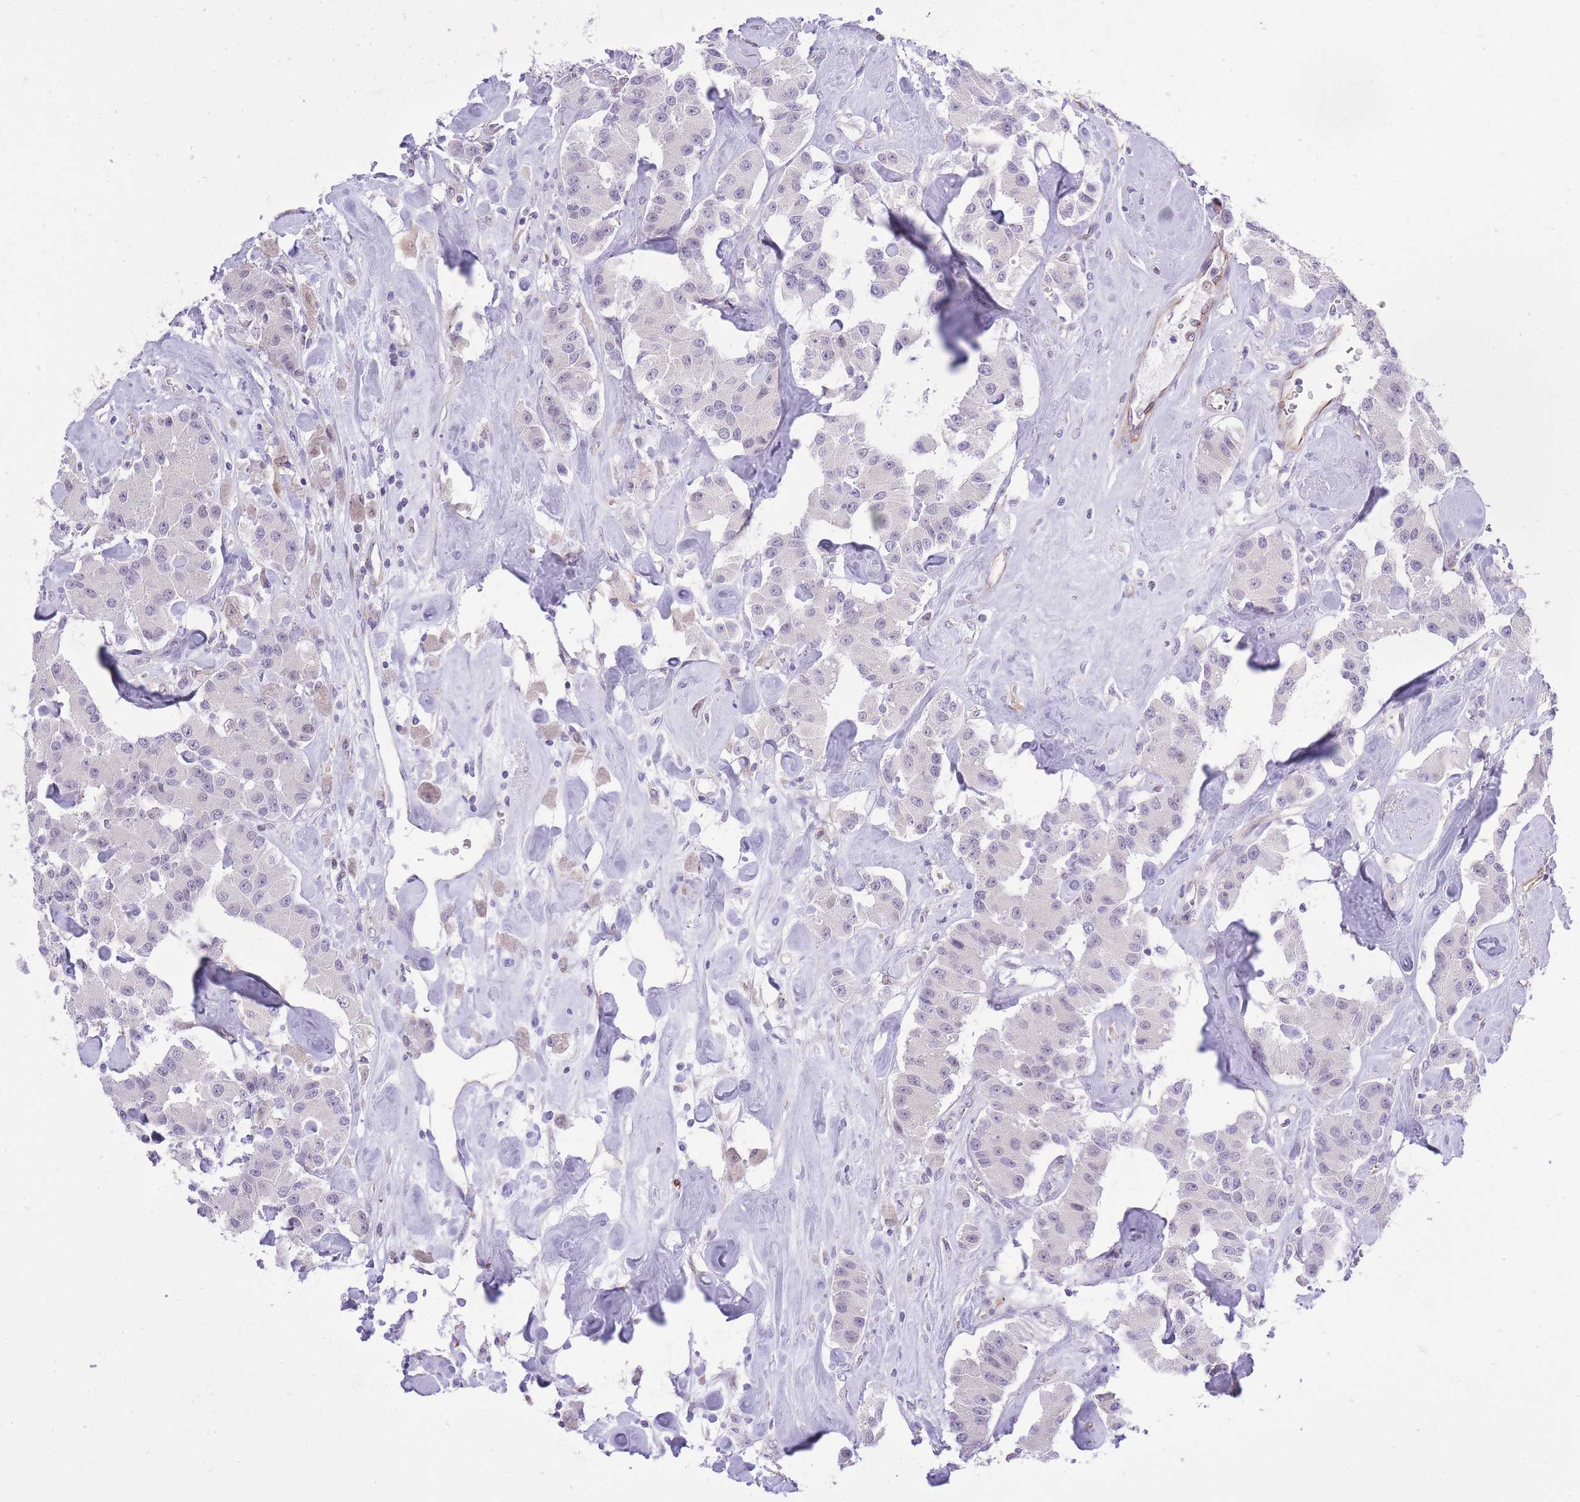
{"staining": {"intensity": "negative", "quantity": "none", "location": "none"}, "tissue": "carcinoid", "cell_type": "Tumor cells", "image_type": "cancer", "snomed": [{"axis": "morphology", "description": "Carcinoid, malignant, NOS"}, {"axis": "topography", "description": "Pancreas"}], "caption": "Immunohistochemical staining of human malignant carcinoid shows no significant expression in tumor cells.", "gene": "MEIOSIN", "patient": {"sex": "male", "age": 41}}